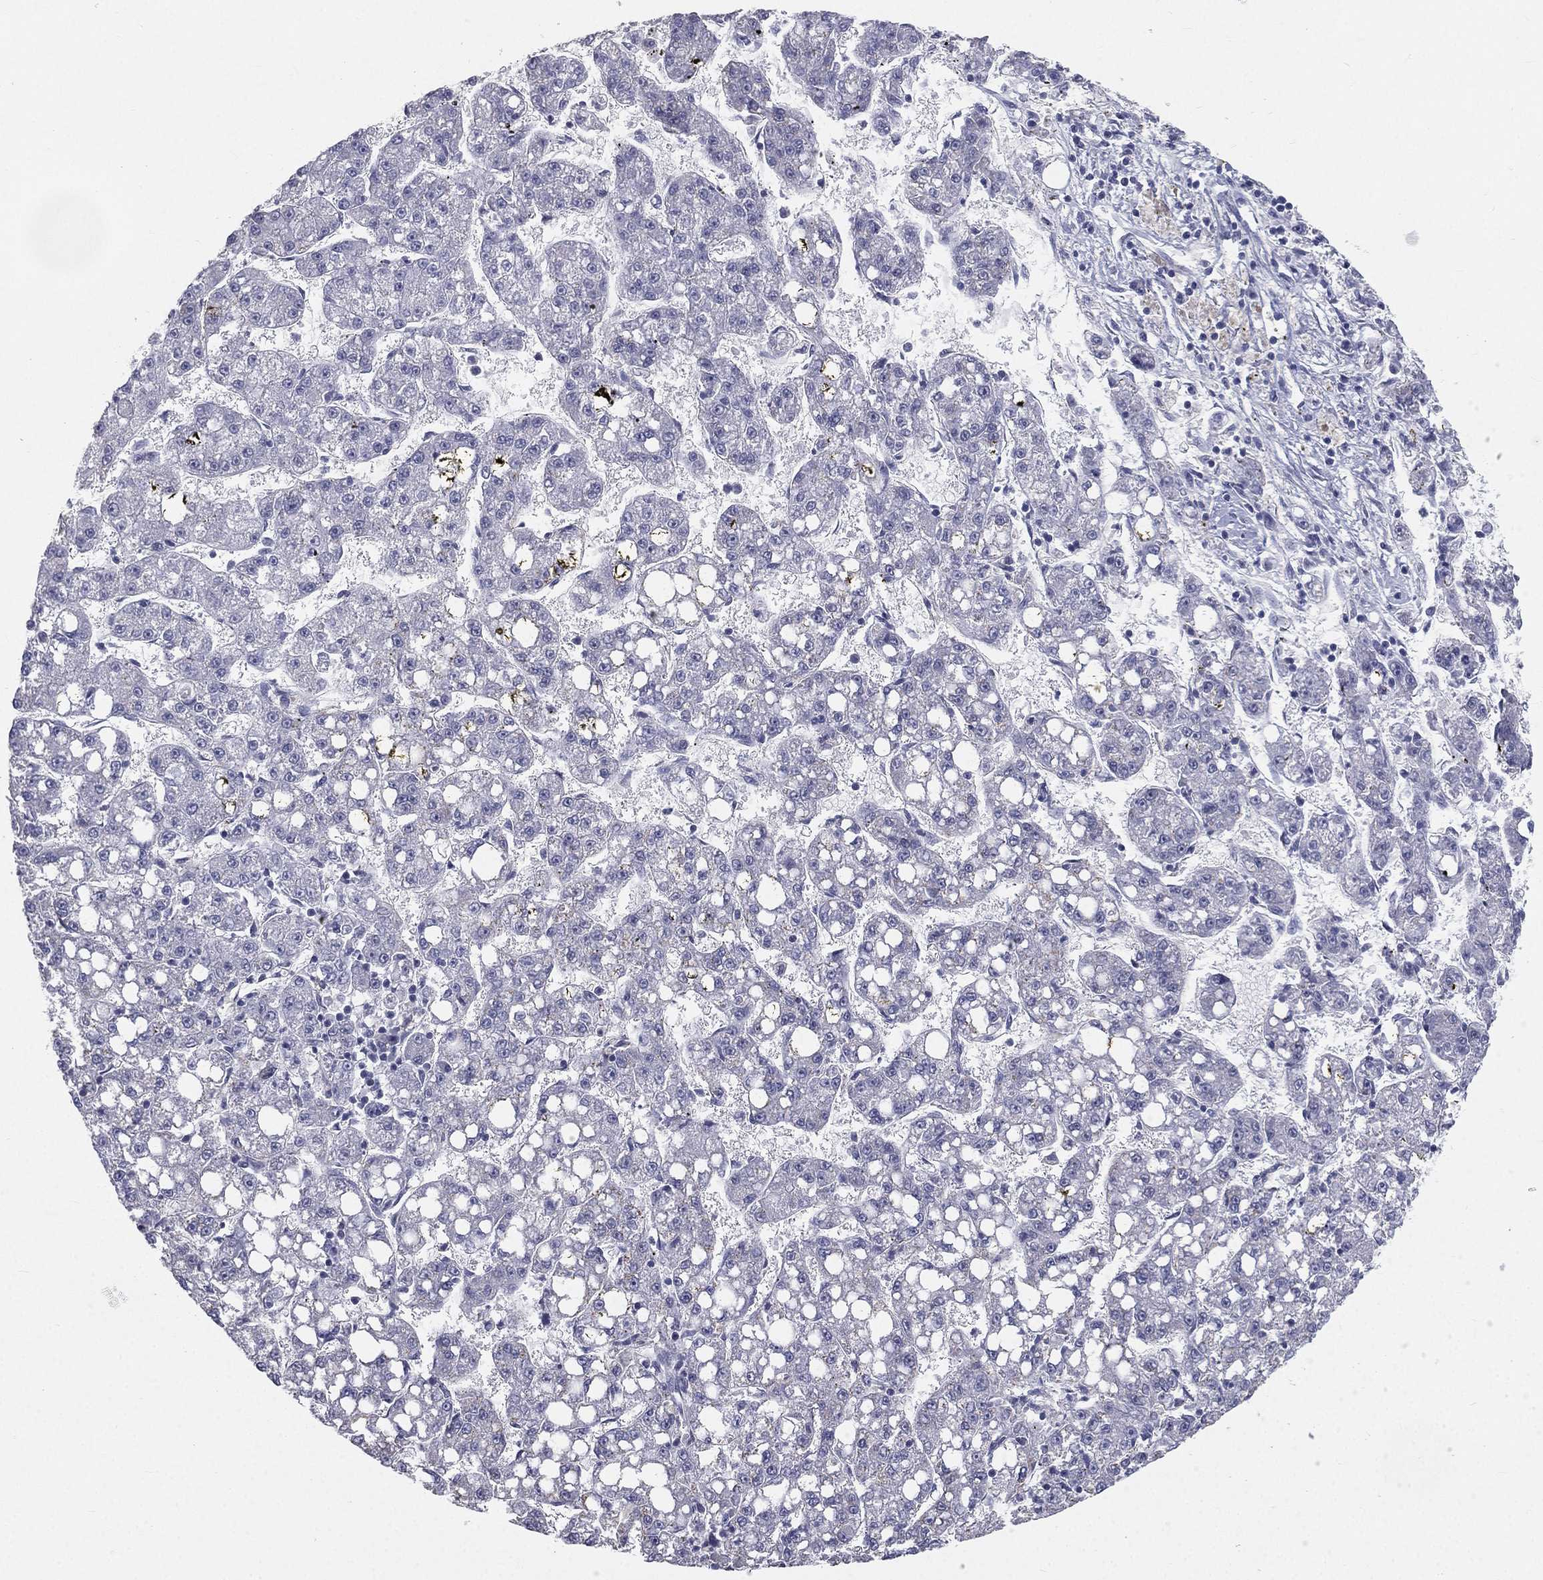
{"staining": {"intensity": "negative", "quantity": "none", "location": "none"}, "tissue": "liver cancer", "cell_type": "Tumor cells", "image_type": "cancer", "snomed": [{"axis": "morphology", "description": "Carcinoma, Hepatocellular, NOS"}, {"axis": "topography", "description": "Liver"}], "caption": "An IHC photomicrograph of hepatocellular carcinoma (liver) is shown. There is no staining in tumor cells of hepatocellular carcinoma (liver). The staining is performed using DAB brown chromogen with nuclei counter-stained in using hematoxylin.", "gene": "MUC13", "patient": {"sex": "female", "age": 65}}